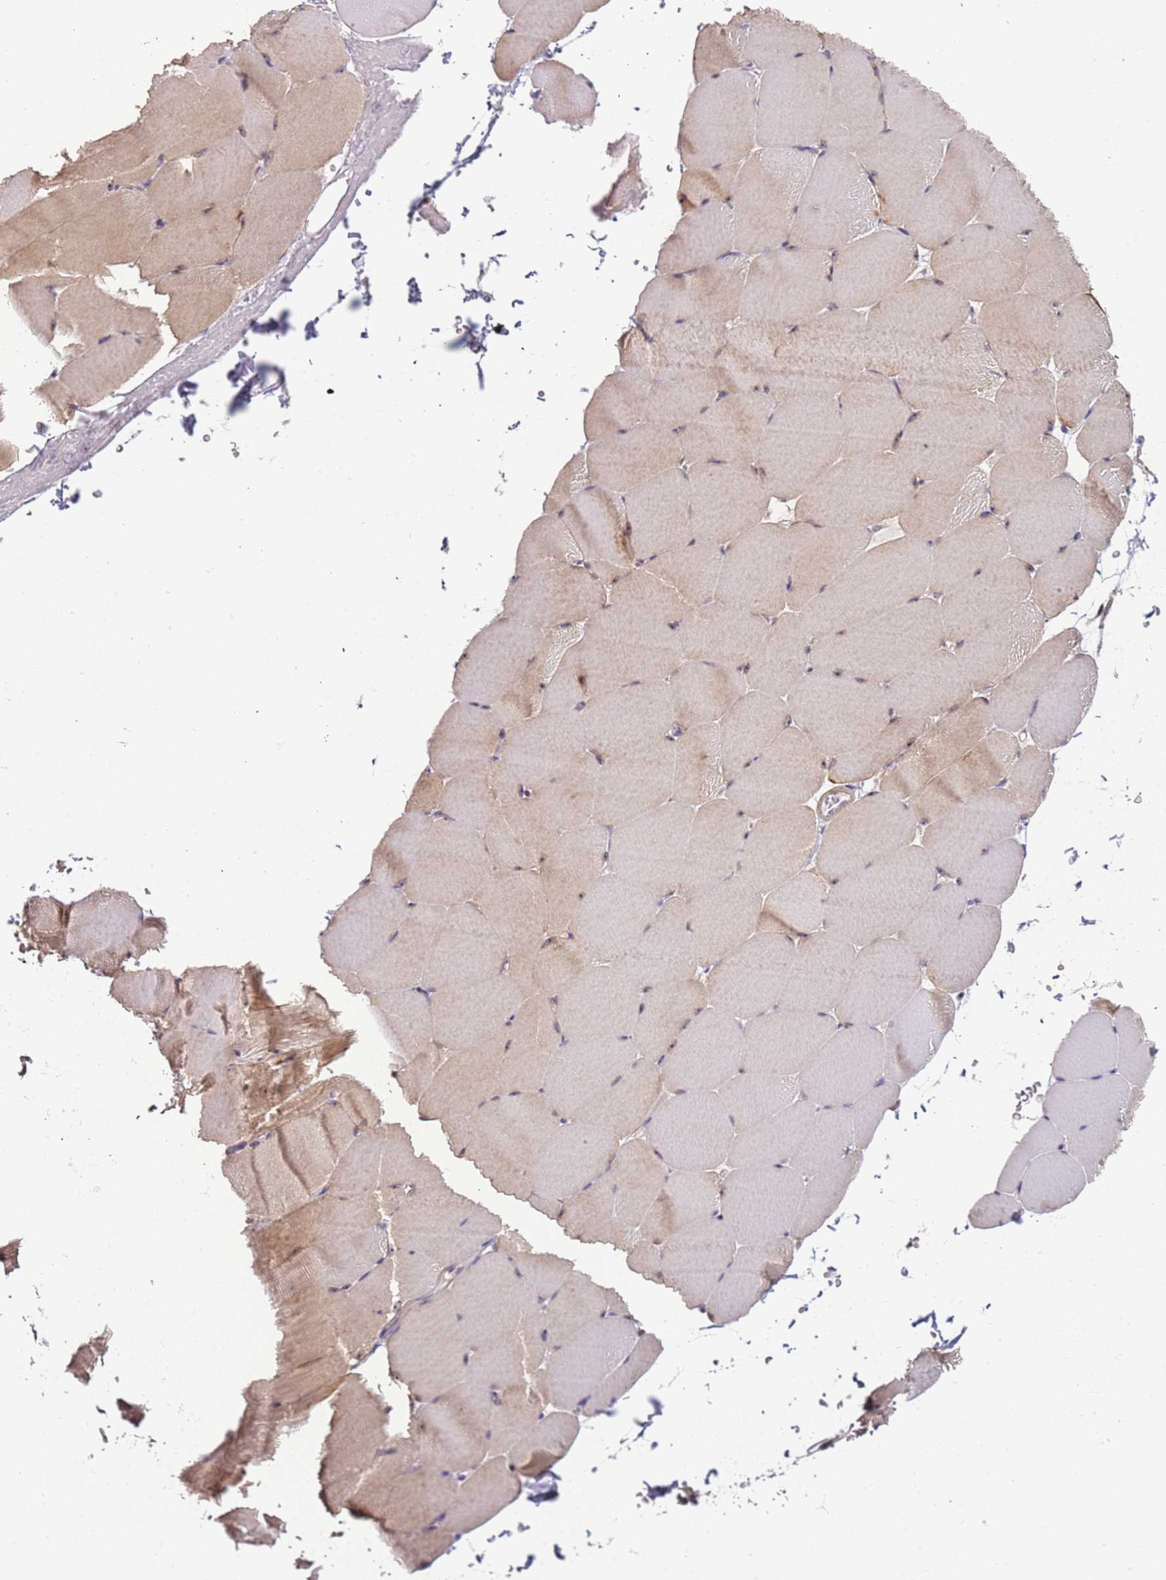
{"staining": {"intensity": "weak", "quantity": ">75%", "location": "cytoplasmic/membranous"}, "tissue": "skeletal muscle", "cell_type": "Myocytes", "image_type": "normal", "snomed": [{"axis": "morphology", "description": "Normal tissue, NOS"}, {"axis": "topography", "description": "Skeletal muscle"}, {"axis": "topography", "description": "Parathyroid gland"}], "caption": "Protein staining displays weak cytoplasmic/membranous expression in approximately >75% of myocytes in normal skeletal muscle.", "gene": "UCMA", "patient": {"sex": "female", "age": 37}}